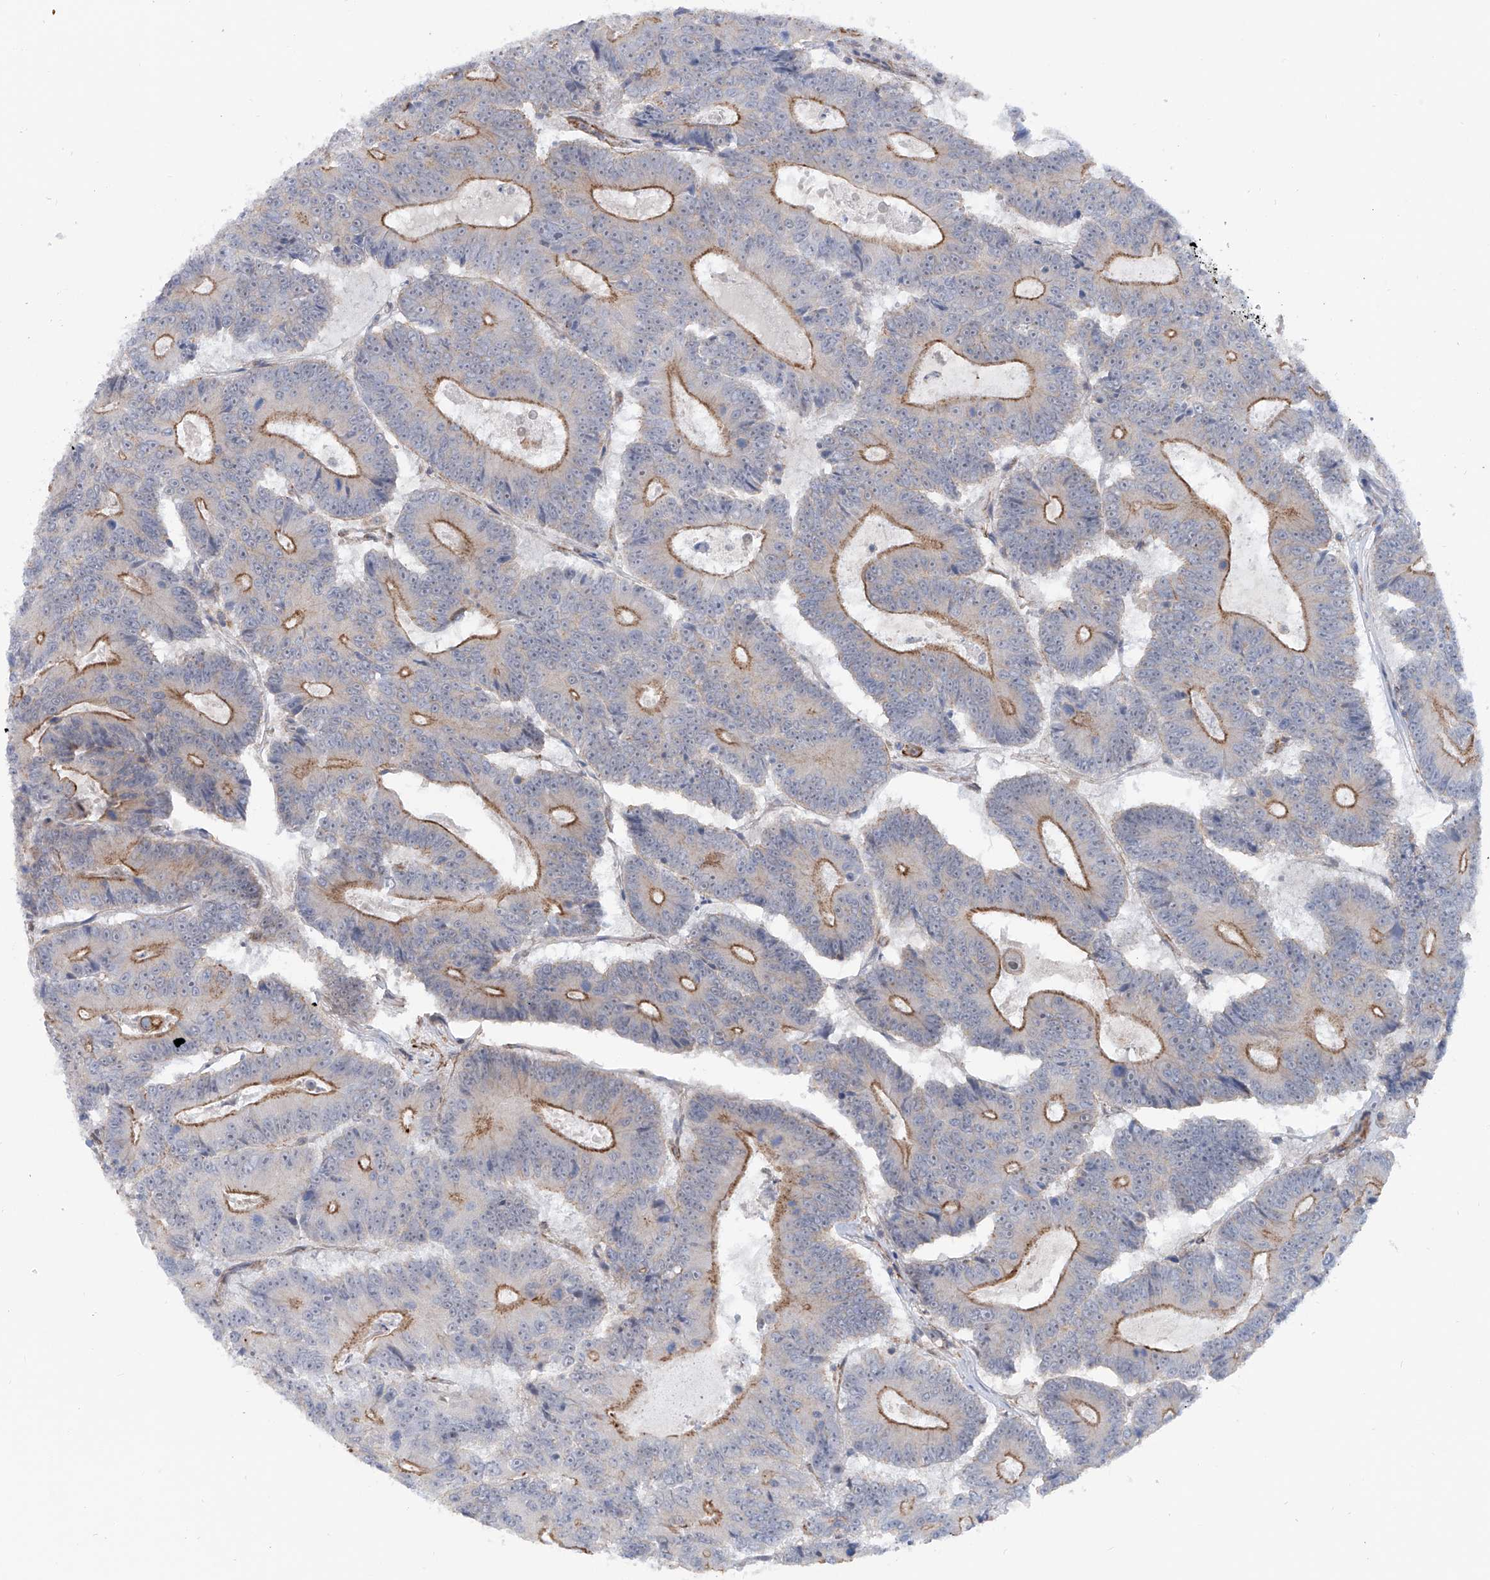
{"staining": {"intensity": "moderate", "quantity": "25%-75%", "location": "cytoplasmic/membranous"}, "tissue": "colorectal cancer", "cell_type": "Tumor cells", "image_type": "cancer", "snomed": [{"axis": "morphology", "description": "Adenocarcinoma, NOS"}, {"axis": "topography", "description": "Colon"}], "caption": "The image reveals staining of colorectal adenocarcinoma, revealing moderate cytoplasmic/membranous protein positivity (brown color) within tumor cells.", "gene": "ZNF490", "patient": {"sex": "male", "age": 83}}